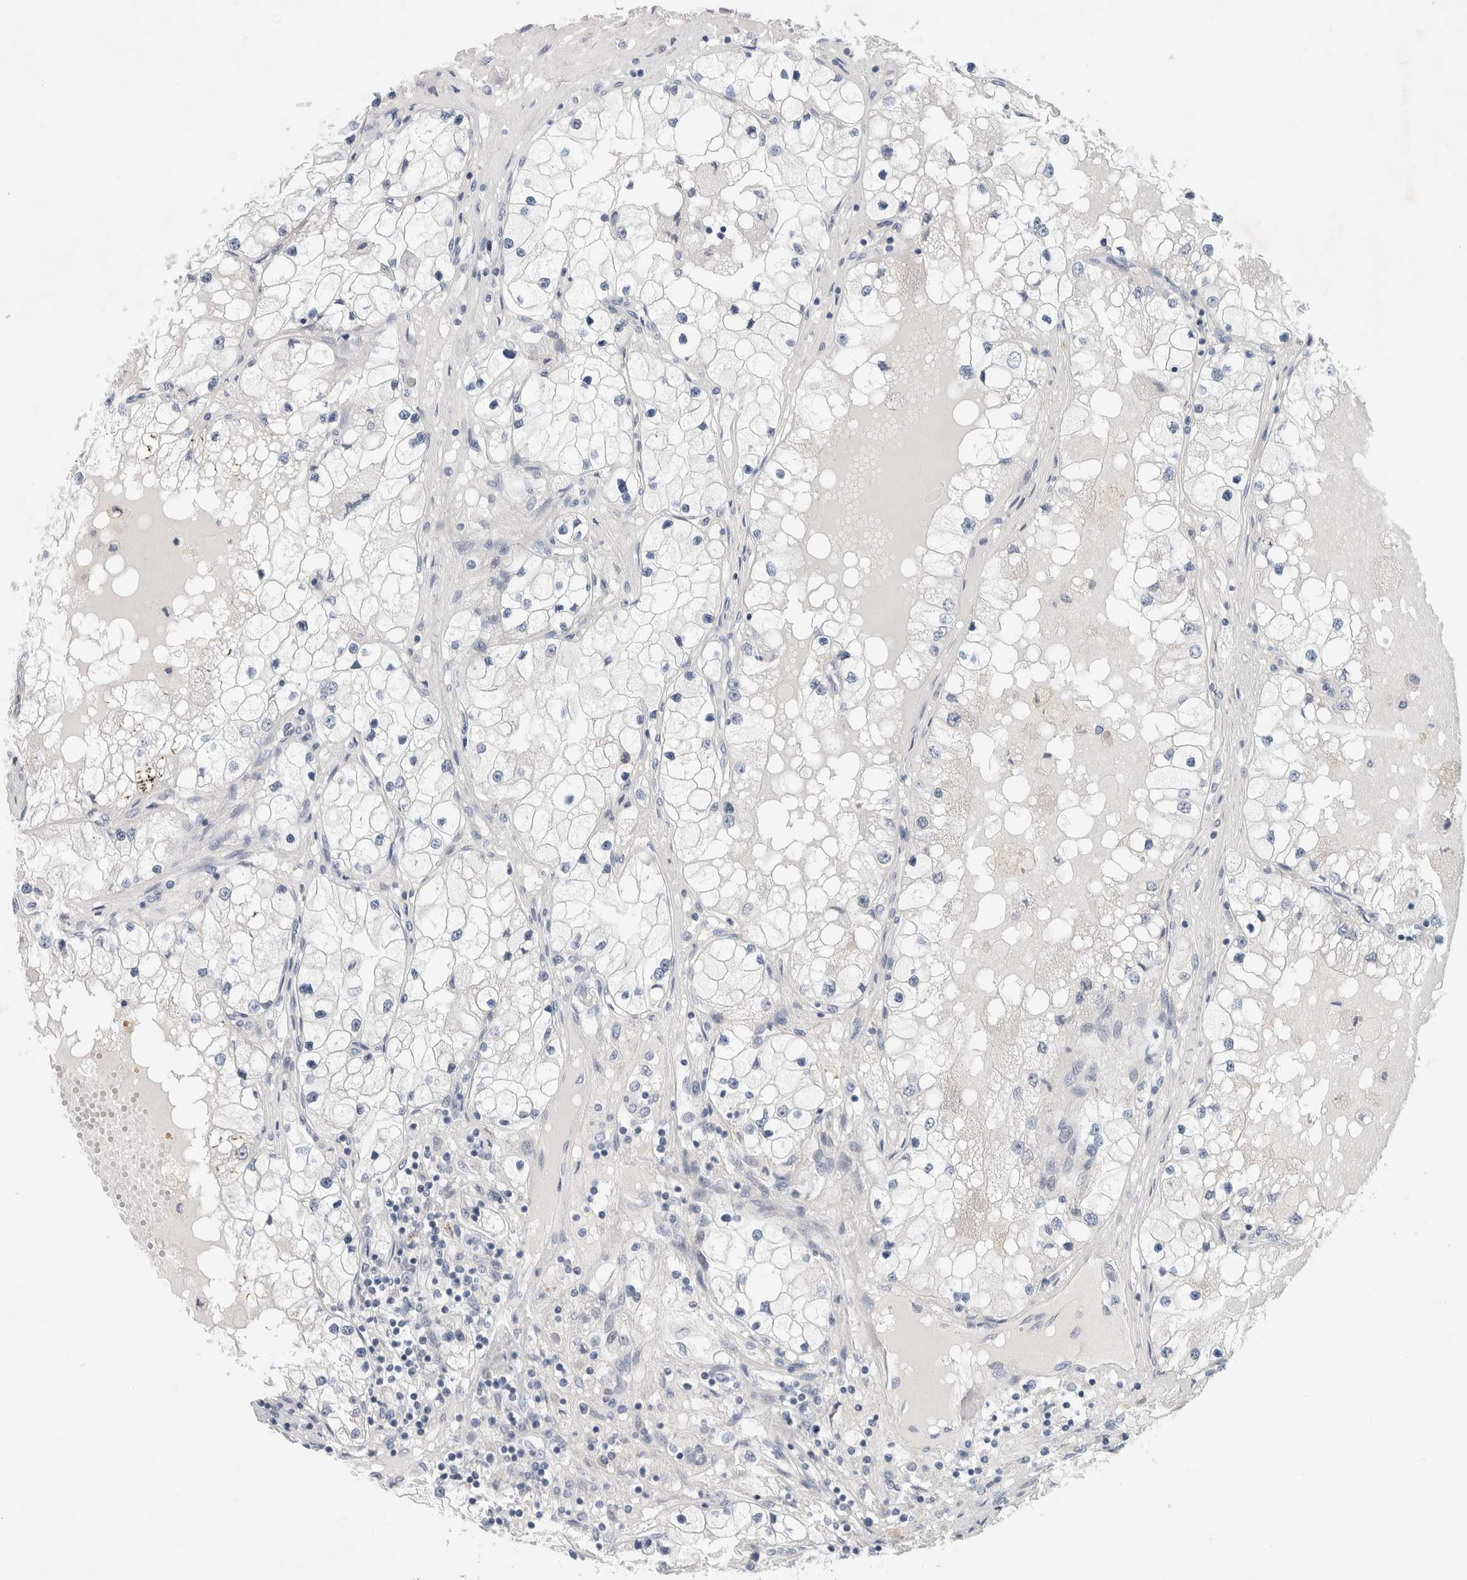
{"staining": {"intensity": "negative", "quantity": "none", "location": "none"}, "tissue": "renal cancer", "cell_type": "Tumor cells", "image_type": "cancer", "snomed": [{"axis": "morphology", "description": "Adenocarcinoma, NOS"}, {"axis": "topography", "description": "Kidney"}], "caption": "IHC of renal cancer (adenocarcinoma) exhibits no positivity in tumor cells.", "gene": "KNL1", "patient": {"sex": "male", "age": 68}}